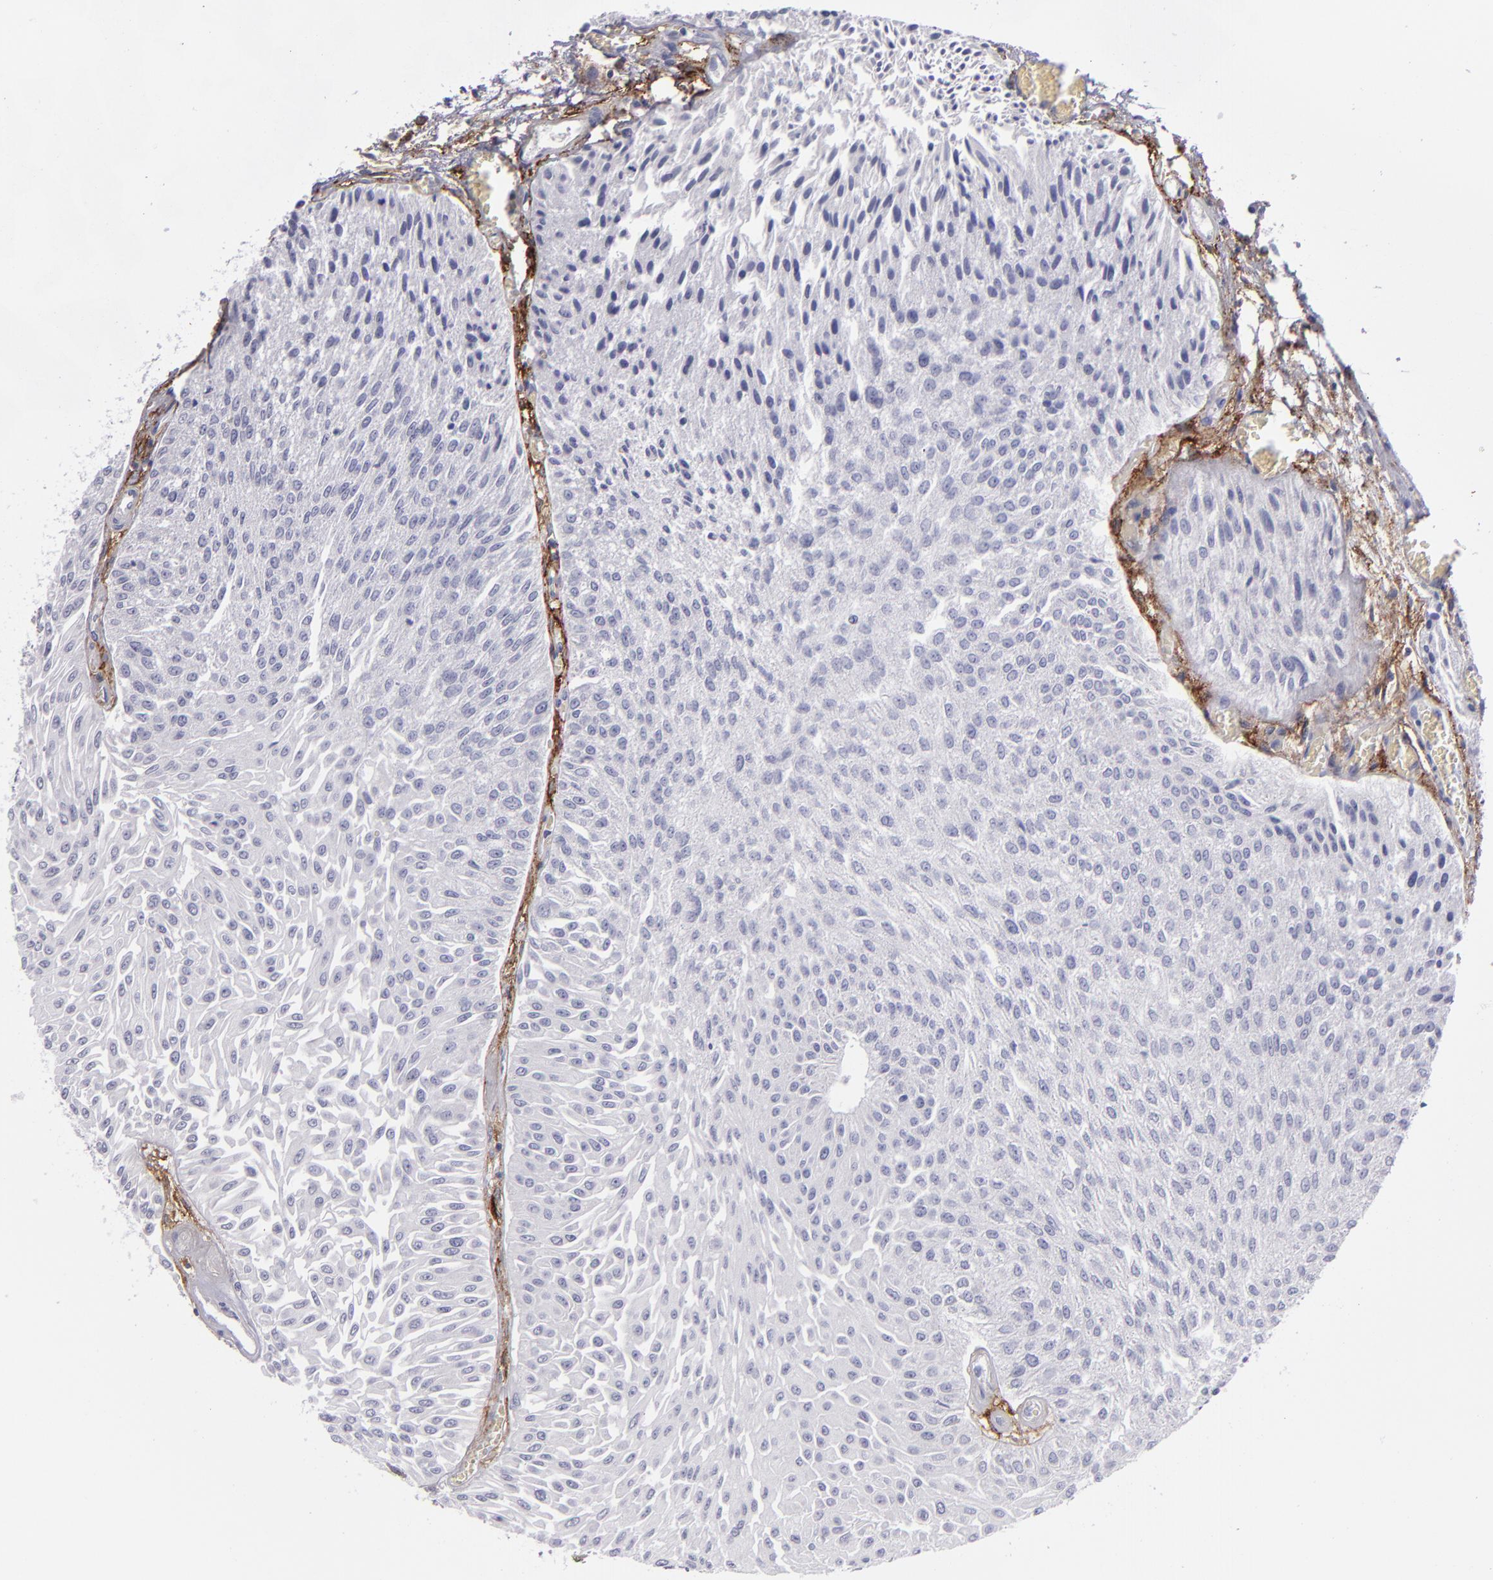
{"staining": {"intensity": "negative", "quantity": "none", "location": "none"}, "tissue": "urothelial cancer", "cell_type": "Tumor cells", "image_type": "cancer", "snomed": [{"axis": "morphology", "description": "Urothelial carcinoma, Low grade"}, {"axis": "topography", "description": "Urinary bladder"}], "caption": "Photomicrograph shows no protein staining in tumor cells of urothelial cancer tissue.", "gene": "ANPEP", "patient": {"sex": "male", "age": 86}}